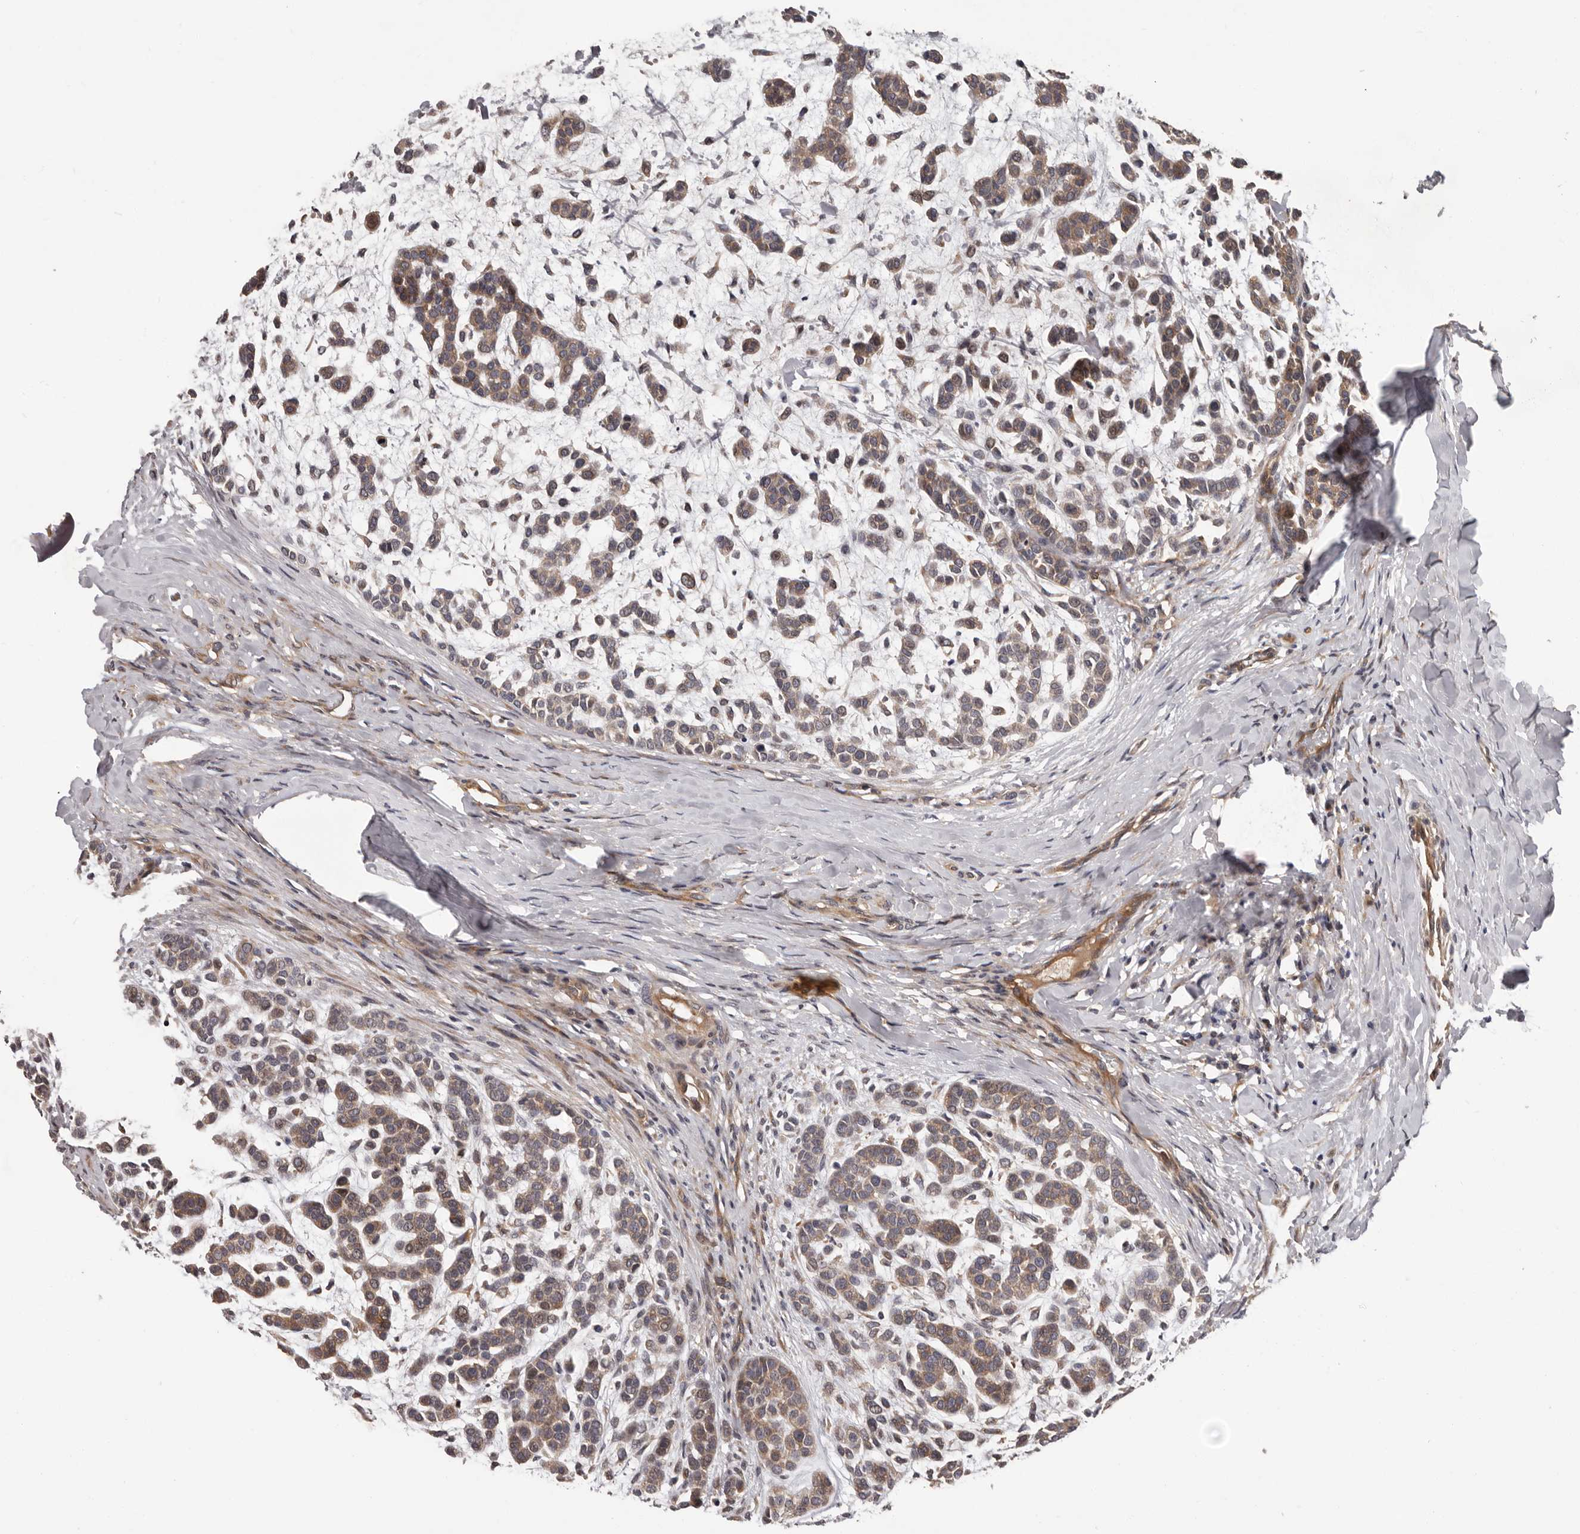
{"staining": {"intensity": "weak", "quantity": ">75%", "location": "cytoplasmic/membranous"}, "tissue": "head and neck cancer", "cell_type": "Tumor cells", "image_type": "cancer", "snomed": [{"axis": "morphology", "description": "Adenocarcinoma, NOS"}, {"axis": "morphology", "description": "Adenoma, NOS"}, {"axis": "topography", "description": "Head-Neck"}], "caption": "Head and neck cancer was stained to show a protein in brown. There is low levels of weak cytoplasmic/membranous expression in about >75% of tumor cells.", "gene": "PRKD1", "patient": {"sex": "female", "age": 55}}